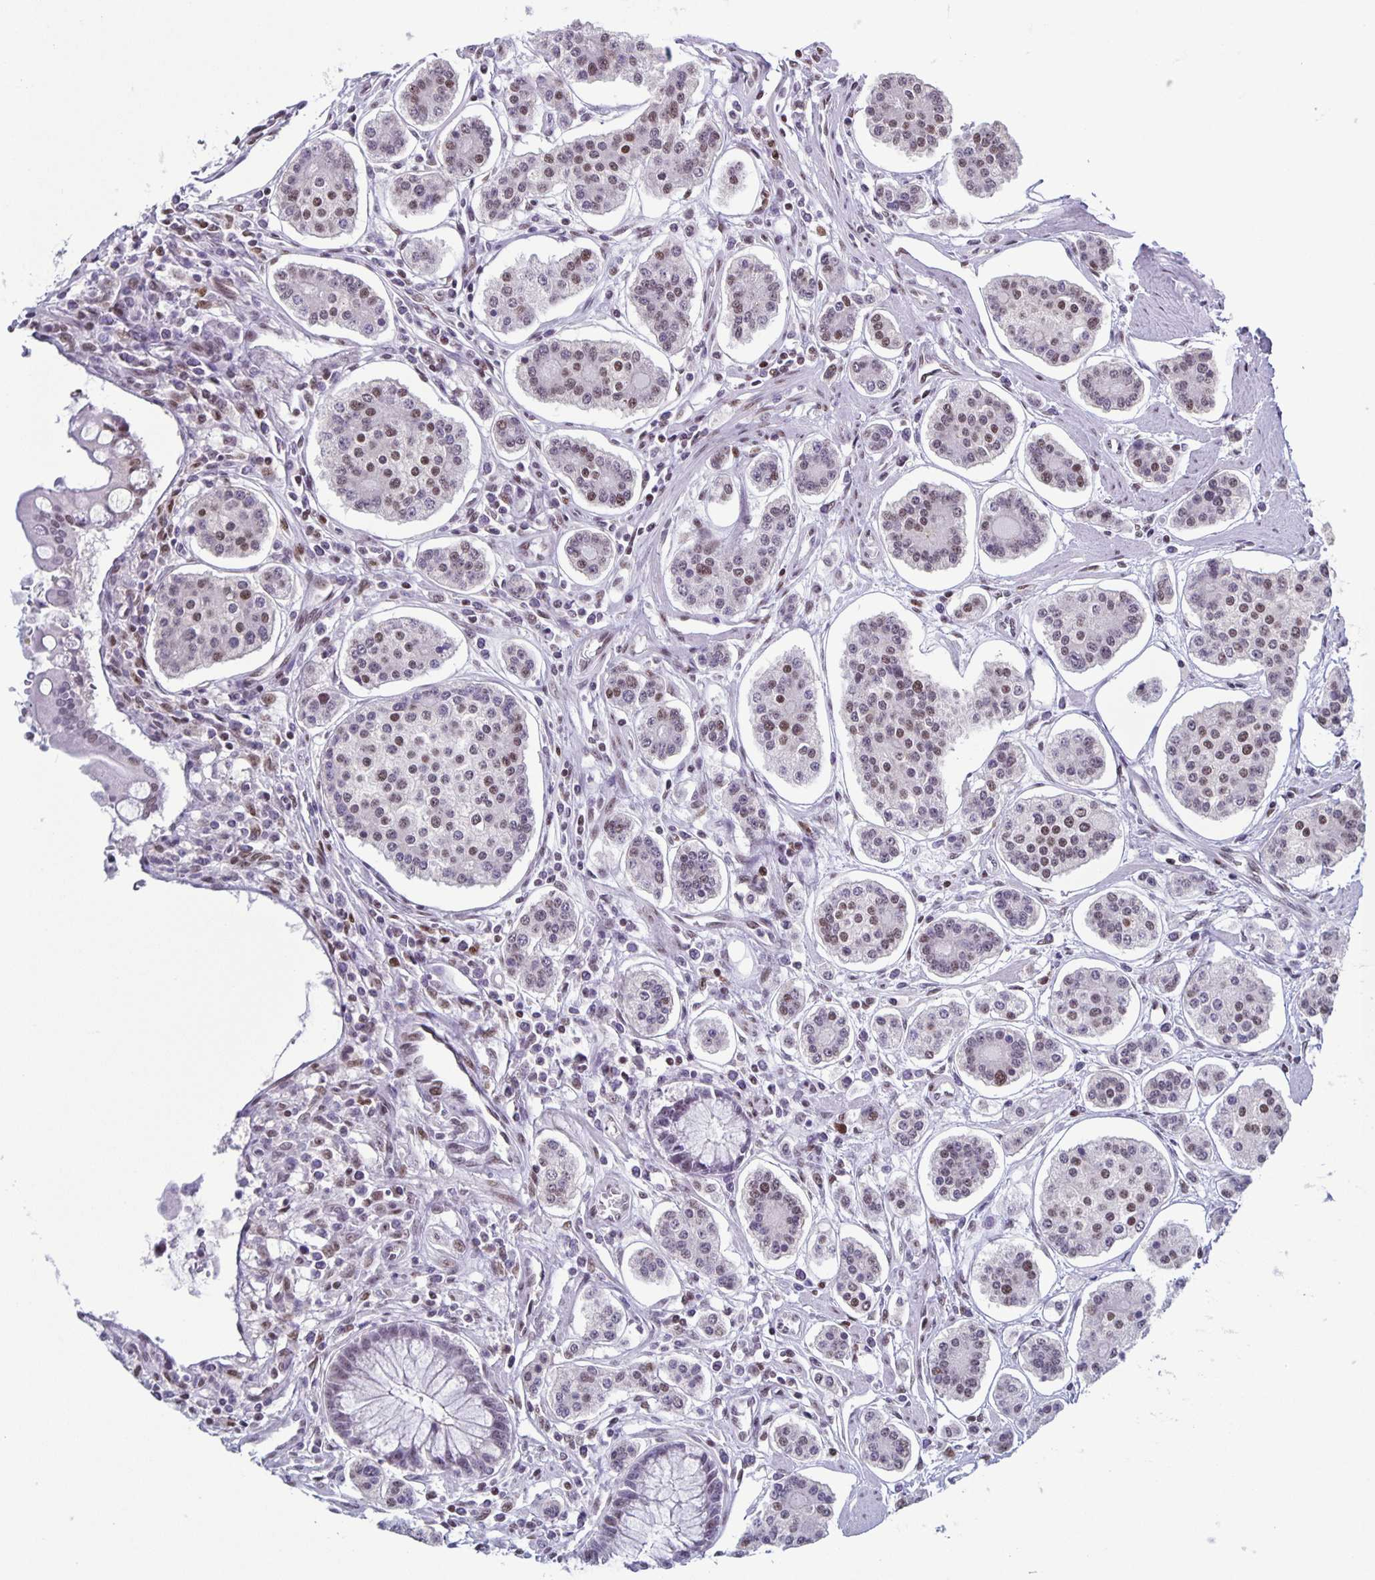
{"staining": {"intensity": "moderate", "quantity": "<25%", "location": "nuclear"}, "tissue": "carcinoid", "cell_type": "Tumor cells", "image_type": "cancer", "snomed": [{"axis": "morphology", "description": "Carcinoid, malignant, NOS"}, {"axis": "topography", "description": "Small intestine"}], "caption": "There is low levels of moderate nuclear positivity in tumor cells of carcinoid, as demonstrated by immunohistochemical staining (brown color).", "gene": "JUND", "patient": {"sex": "female", "age": 65}}